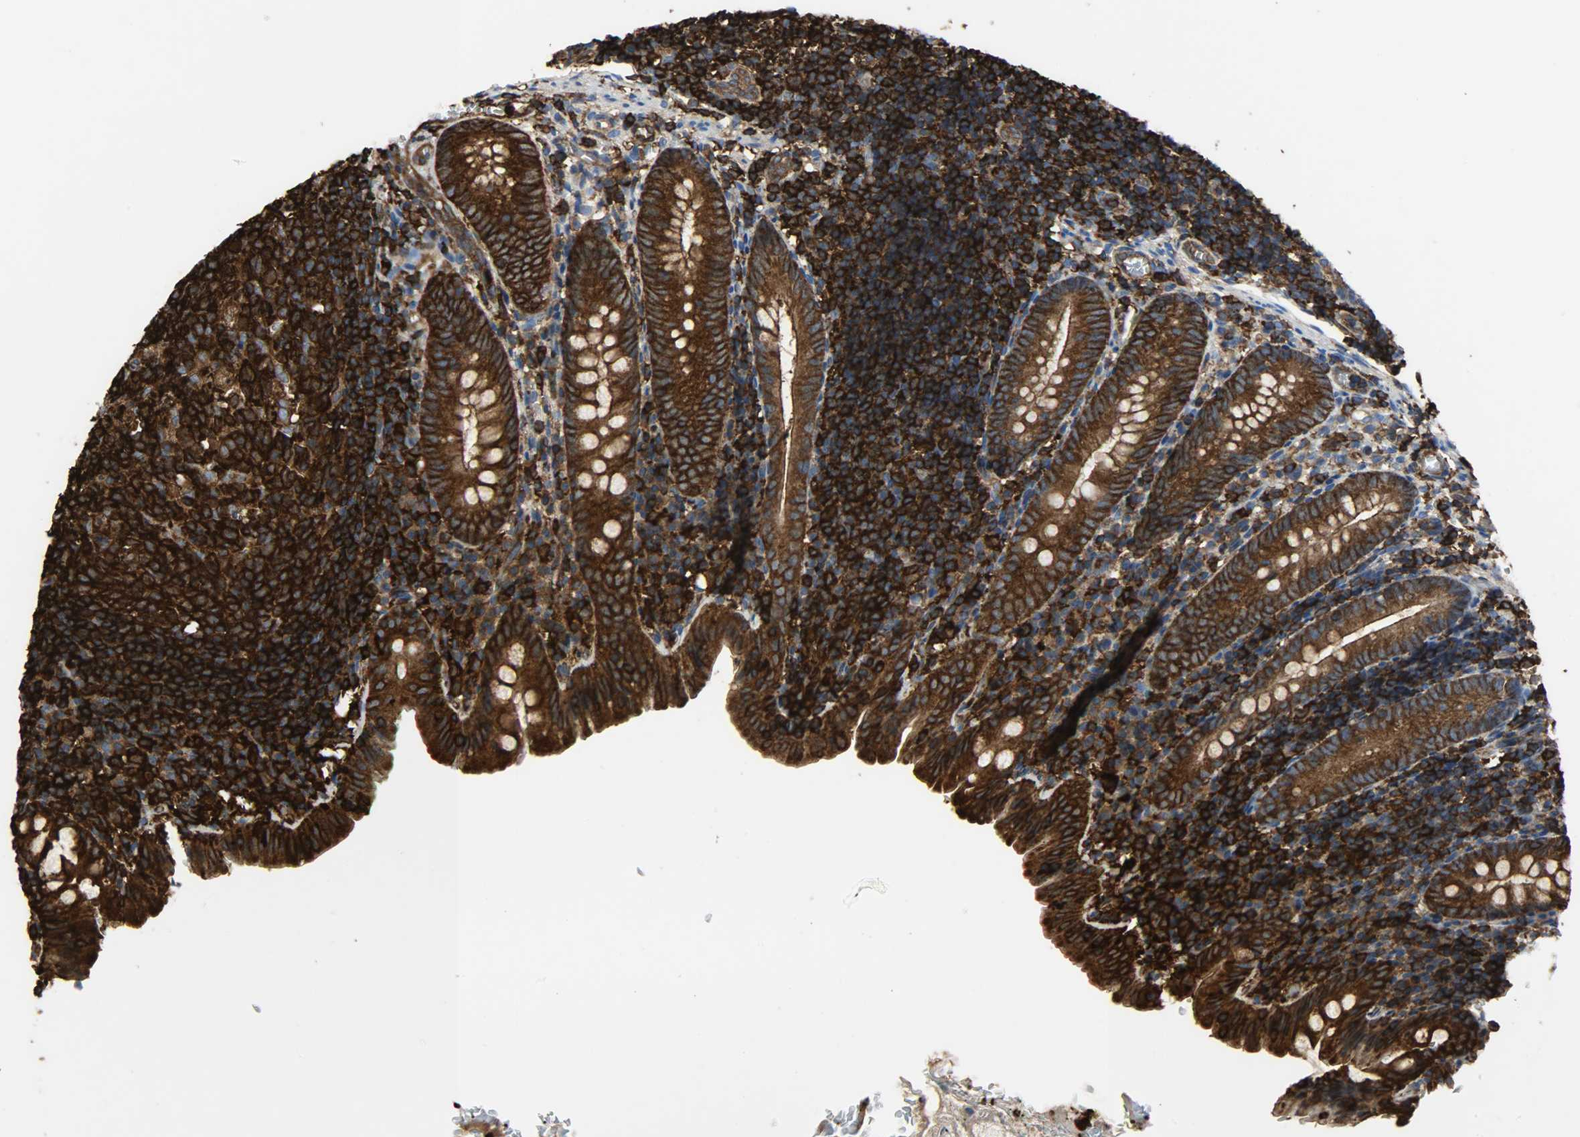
{"staining": {"intensity": "strong", "quantity": ">75%", "location": "cytoplasmic/membranous"}, "tissue": "appendix", "cell_type": "Glandular cells", "image_type": "normal", "snomed": [{"axis": "morphology", "description": "Normal tissue, NOS"}, {"axis": "topography", "description": "Appendix"}], "caption": "Appendix was stained to show a protein in brown. There is high levels of strong cytoplasmic/membranous expression in approximately >75% of glandular cells. (Brightfield microscopy of DAB IHC at high magnification).", "gene": "VASP", "patient": {"sex": "female", "age": 10}}